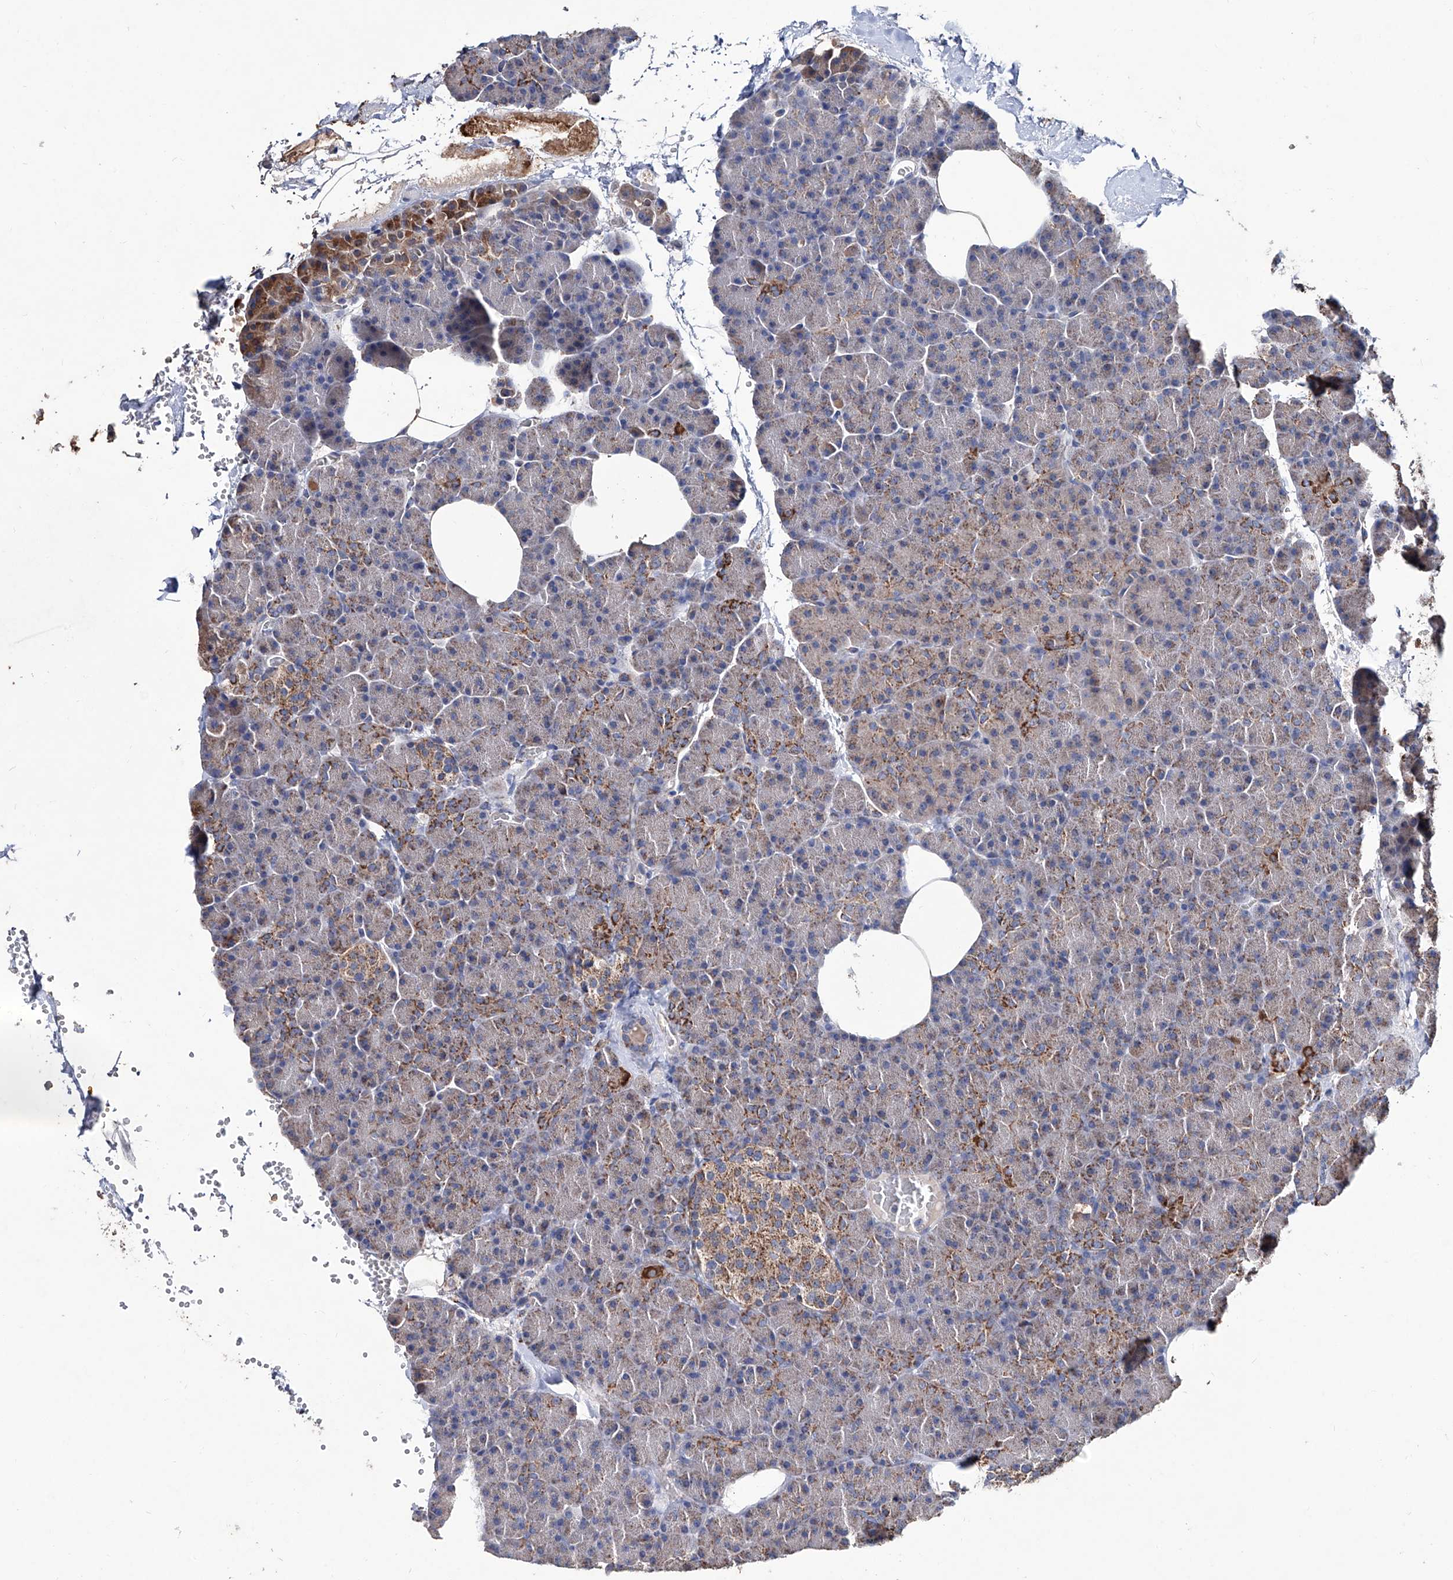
{"staining": {"intensity": "moderate", "quantity": ">75%", "location": "cytoplasmic/membranous"}, "tissue": "pancreas", "cell_type": "Exocrine glandular cells", "image_type": "normal", "snomed": [{"axis": "morphology", "description": "Normal tissue, NOS"}, {"axis": "morphology", "description": "Carcinoid, malignant, NOS"}, {"axis": "topography", "description": "Pancreas"}], "caption": "Pancreas stained for a protein (brown) demonstrates moderate cytoplasmic/membranous positive staining in about >75% of exocrine glandular cells.", "gene": "NHS", "patient": {"sex": "female", "age": 35}}